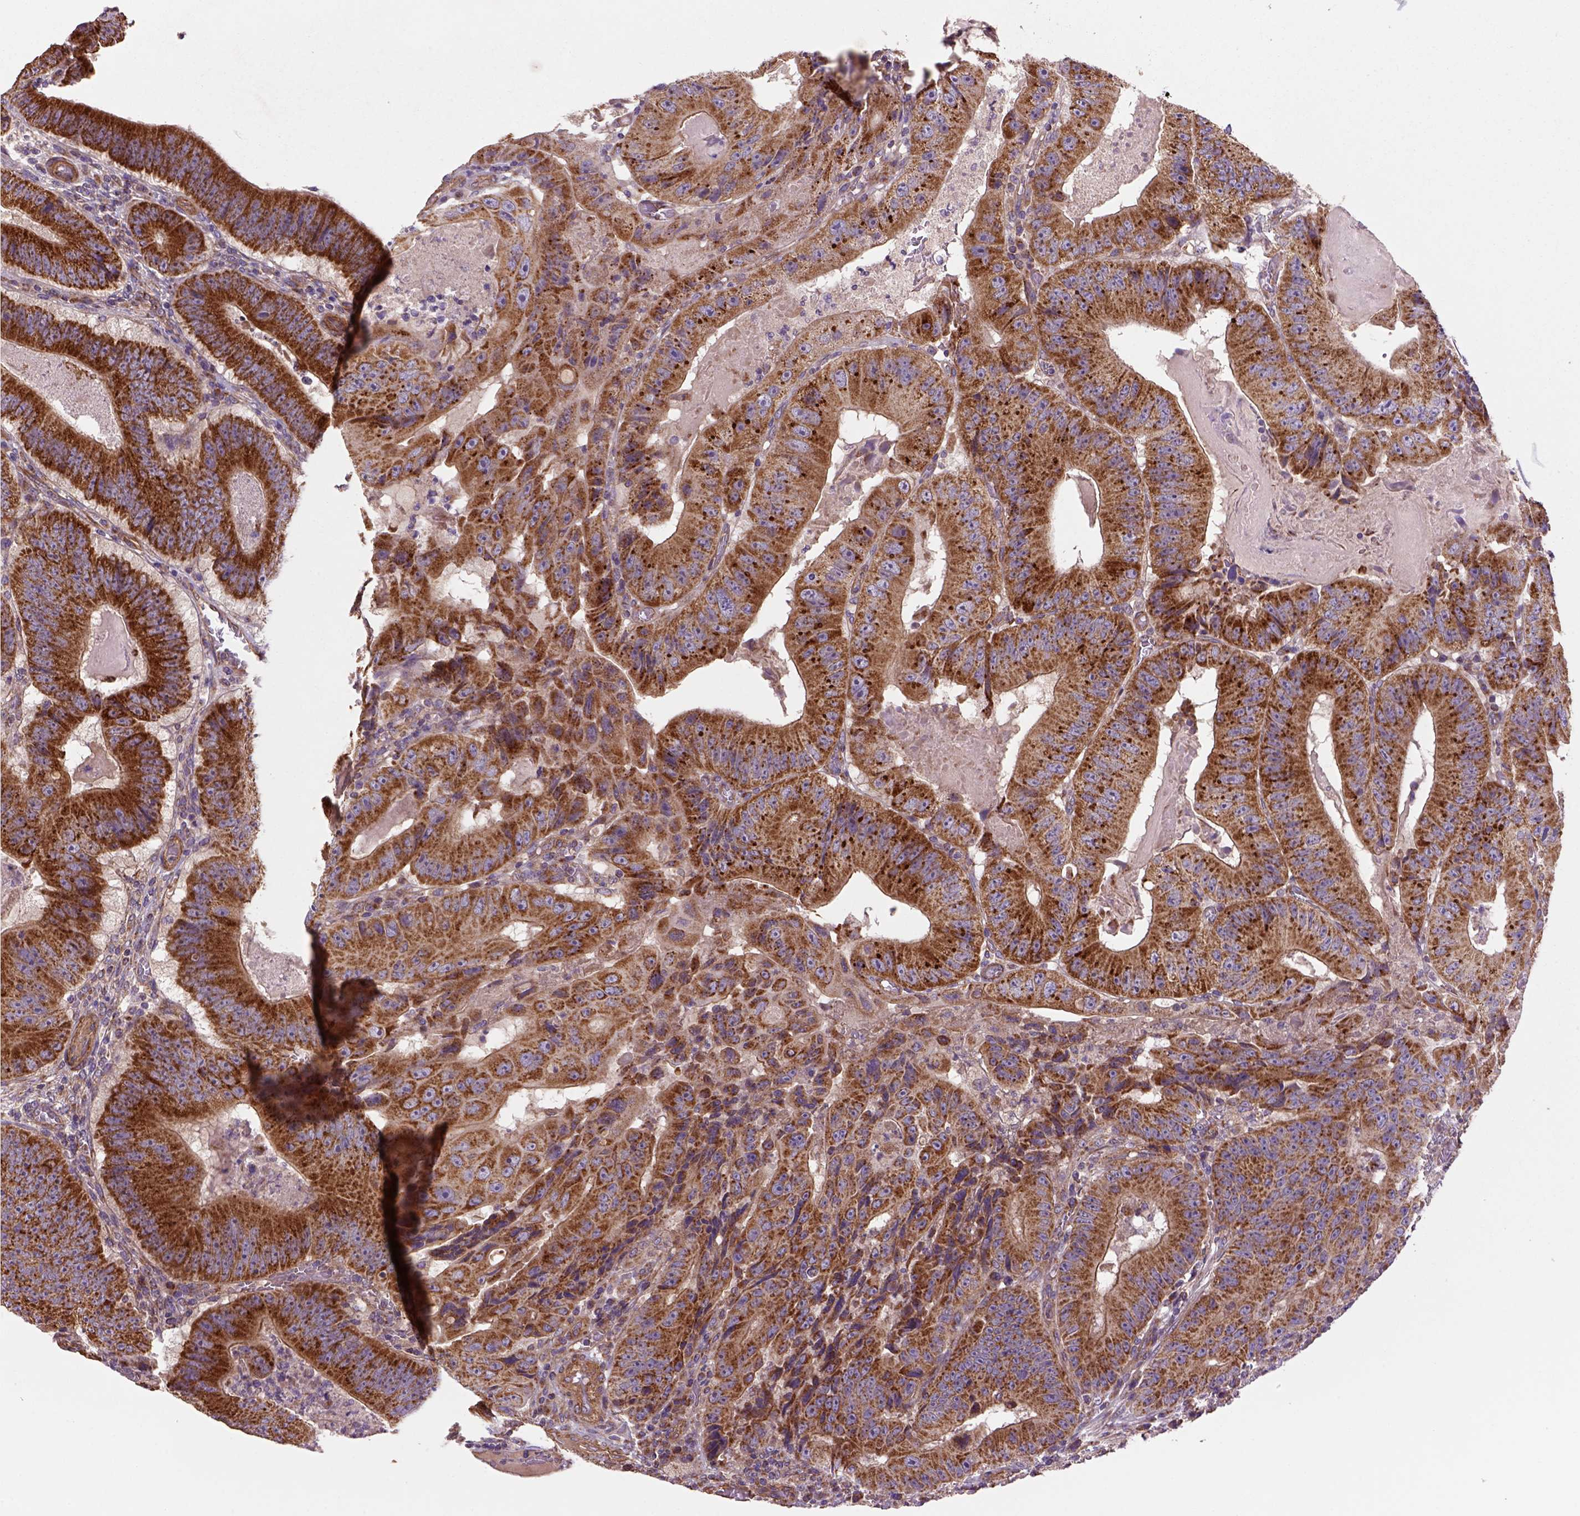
{"staining": {"intensity": "strong", "quantity": ">75%", "location": "cytoplasmic/membranous"}, "tissue": "colorectal cancer", "cell_type": "Tumor cells", "image_type": "cancer", "snomed": [{"axis": "morphology", "description": "Adenocarcinoma, NOS"}, {"axis": "topography", "description": "Colon"}], "caption": "IHC (DAB) staining of adenocarcinoma (colorectal) exhibits strong cytoplasmic/membranous protein staining in approximately >75% of tumor cells.", "gene": "WARS2", "patient": {"sex": "female", "age": 86}}